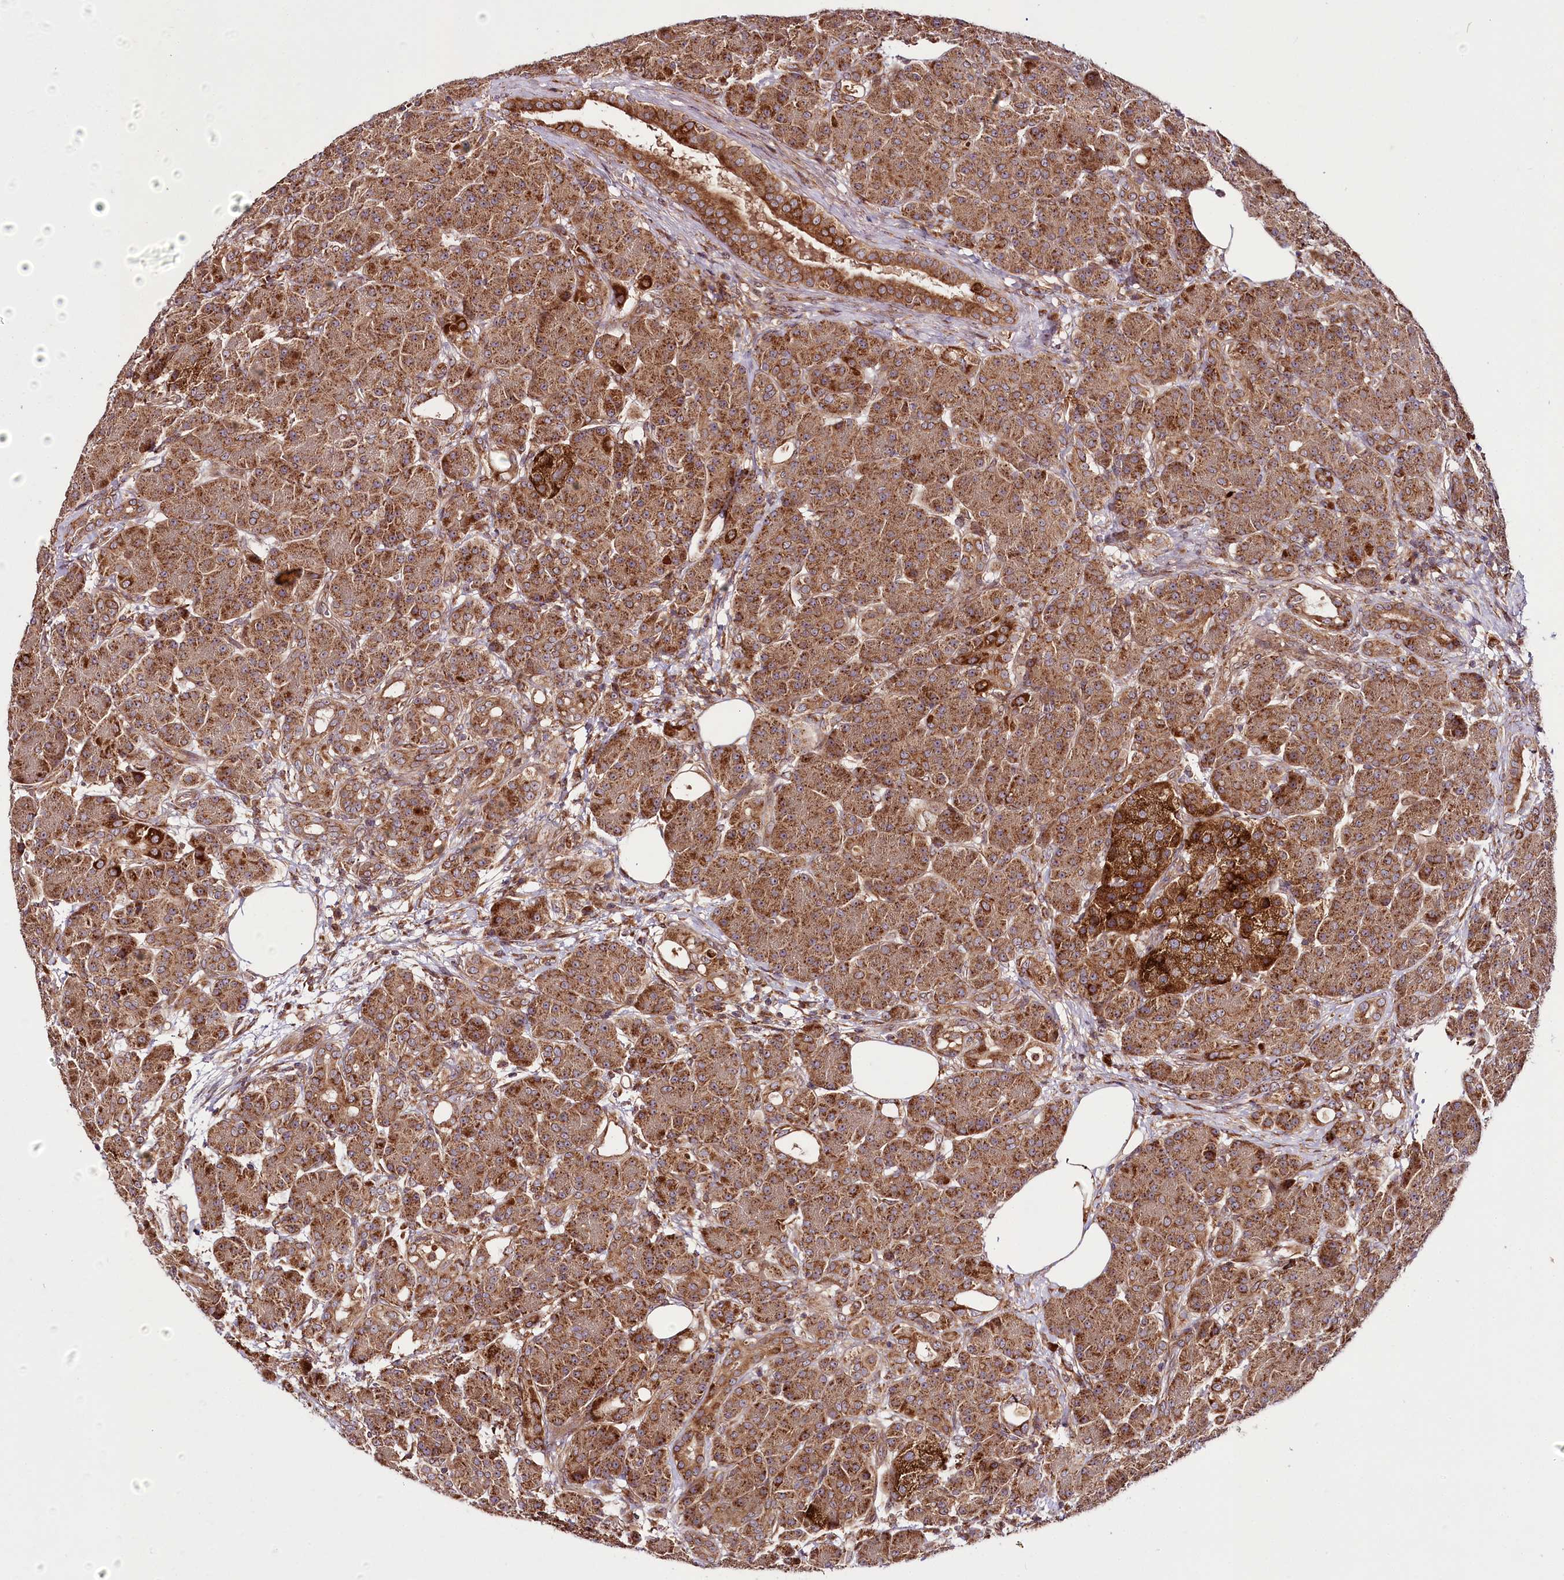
{"staining": {"intensity": "strong", "quantity": ">75%", "location": "cytoplasmic/membranous"}, "tissue": "pancreas", "cell_type": "Exocrine glandular cells", "image_type": "normal", "snomed": [{"axis": "morphology", "description": "Normal tissue, NOS"}, {"axis": "topography", "description": "Pancreas"}], "caption": "Exocrine glandular cells demonstrate high levels of strong cytoplasmic/membranous expression in about >75% of cells in unremarkable human pancreas.", "gene": "RAB7A", "patient": {"sex": "male", "age": 63}}